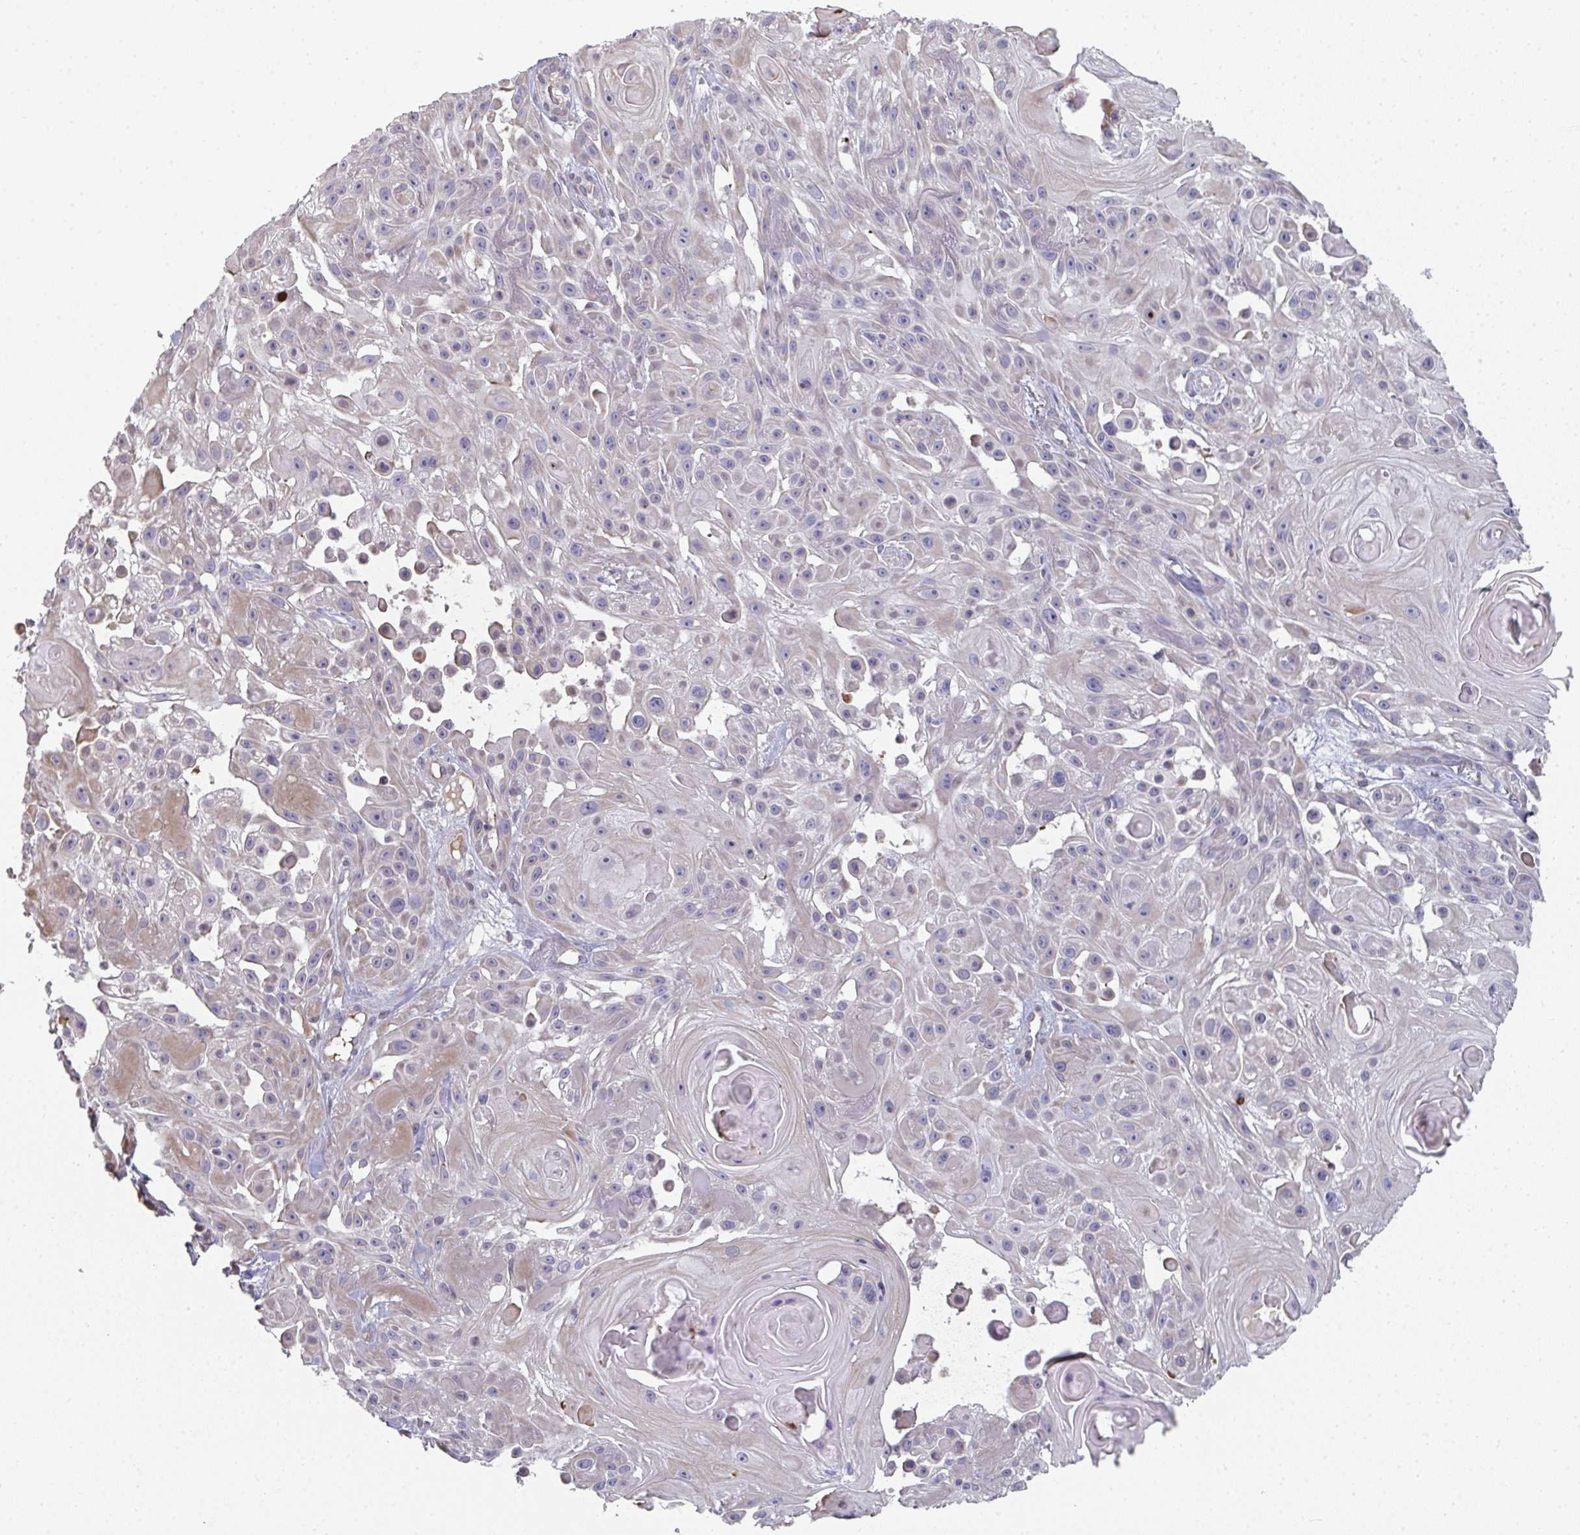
{"staining": {"intensity": "negative", "quantity": "none", "location": "none"}, "tissue": "skin cancer", "cell_type": "Tumor cells", "image_type": "cancer", "snomed": [{"axis": "morphology", "description": "Squamous cell carcinoma, NOS"}, {"axis": "topography", "description": "Skin"}], "caption": "The micrograph reveals no significant staining in tumor cells of skin squamous cell carcinoma. (Brightfield microscopy of DAB IHC at high magnification).", "gene": "A1CF", "patient": {"sex": "male", "age": 91}}